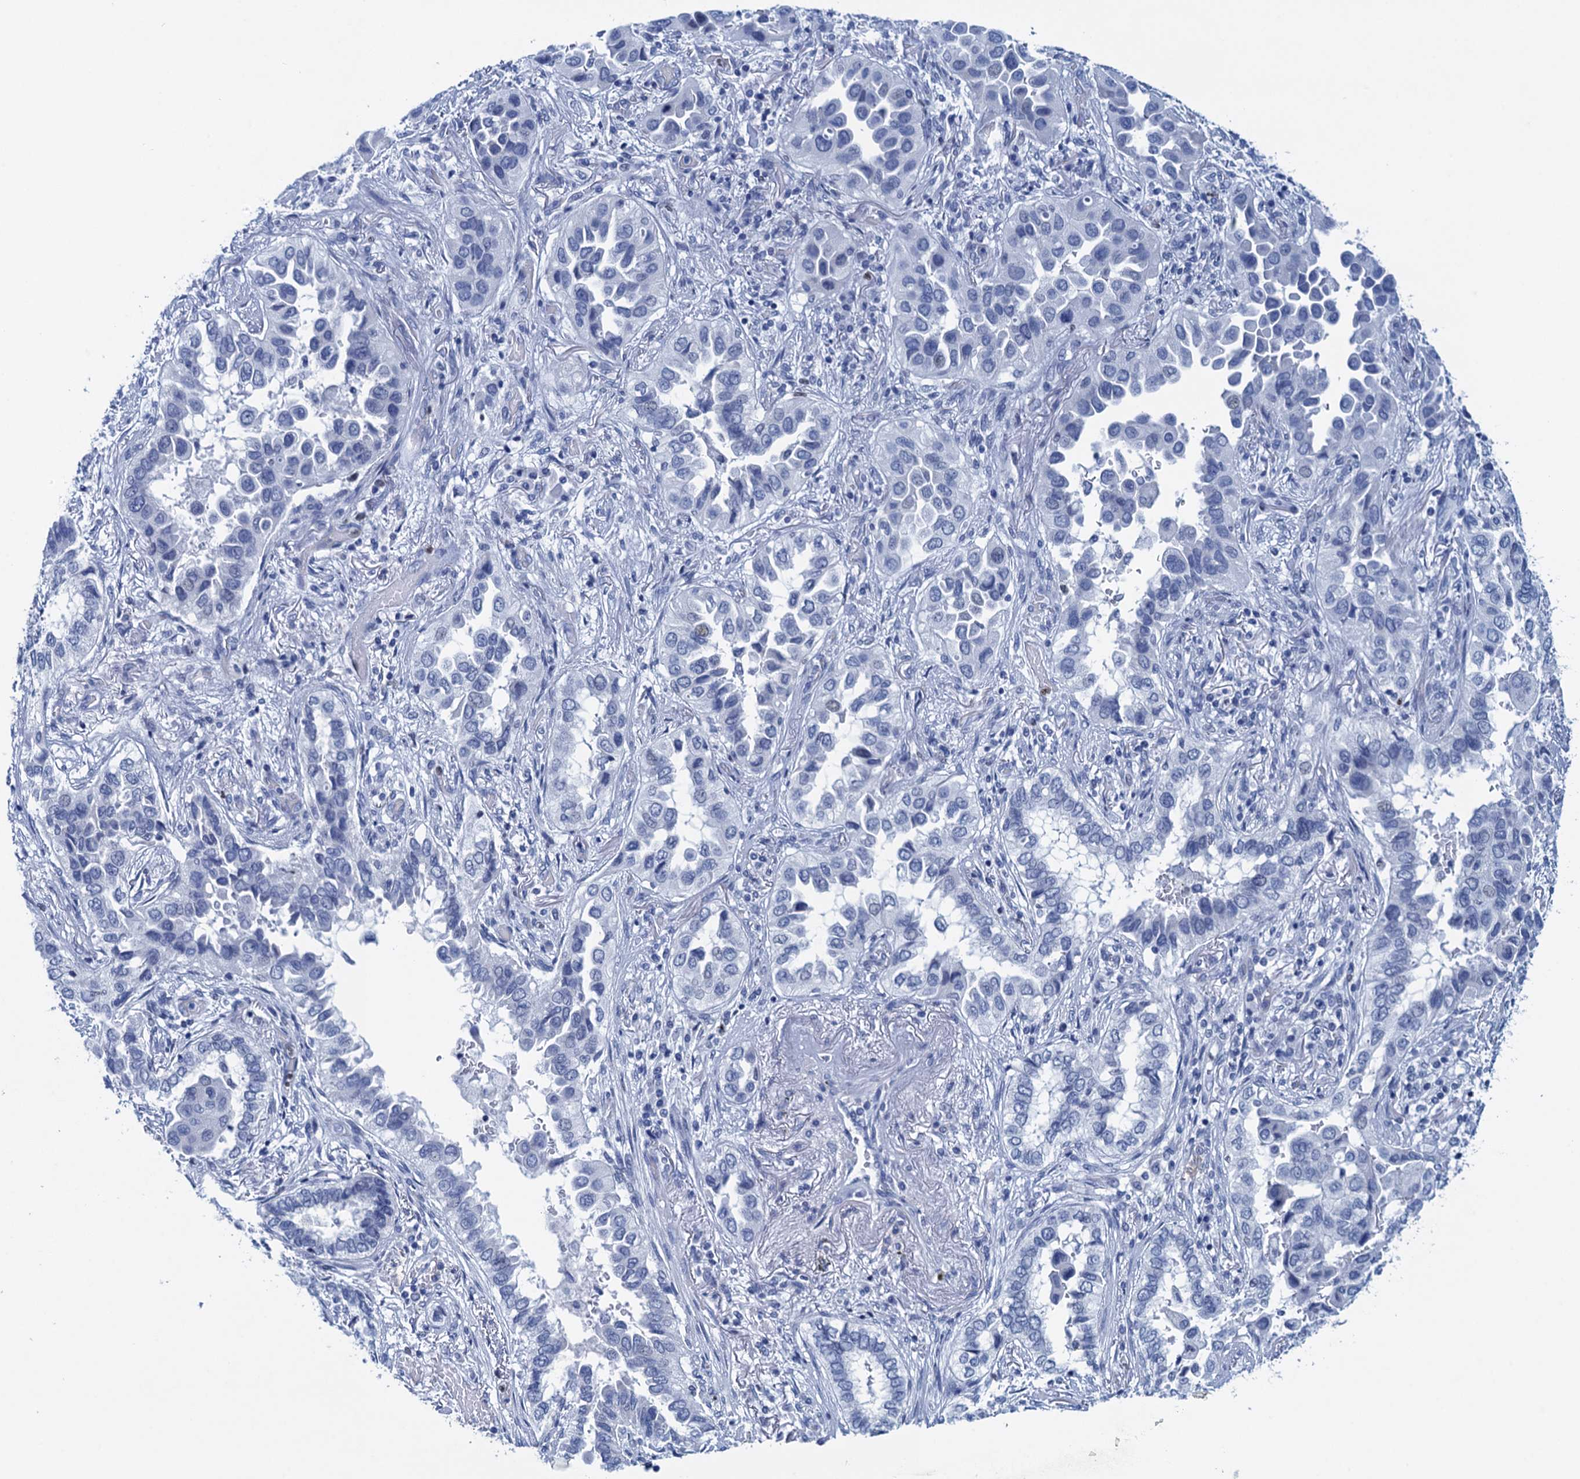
{"staining": {"intensity": "negative", "quantity": "none", "location": "none"}, "tissue": "lung cancer", "cell_type": "Tumor cells", "image_type": "cancer", "snomed": [{"axis": "morphology", "description": "Adenocarcinoma, NOS"}, {"axis": "topography", "description": "Lung"}], "caption": "Immunohistochemistry (IHC) of lung adenocarcinoma reveals no staining in tumor cells.", "gene": "RHCG", "patient": {"sex": "female", "age": 76}}